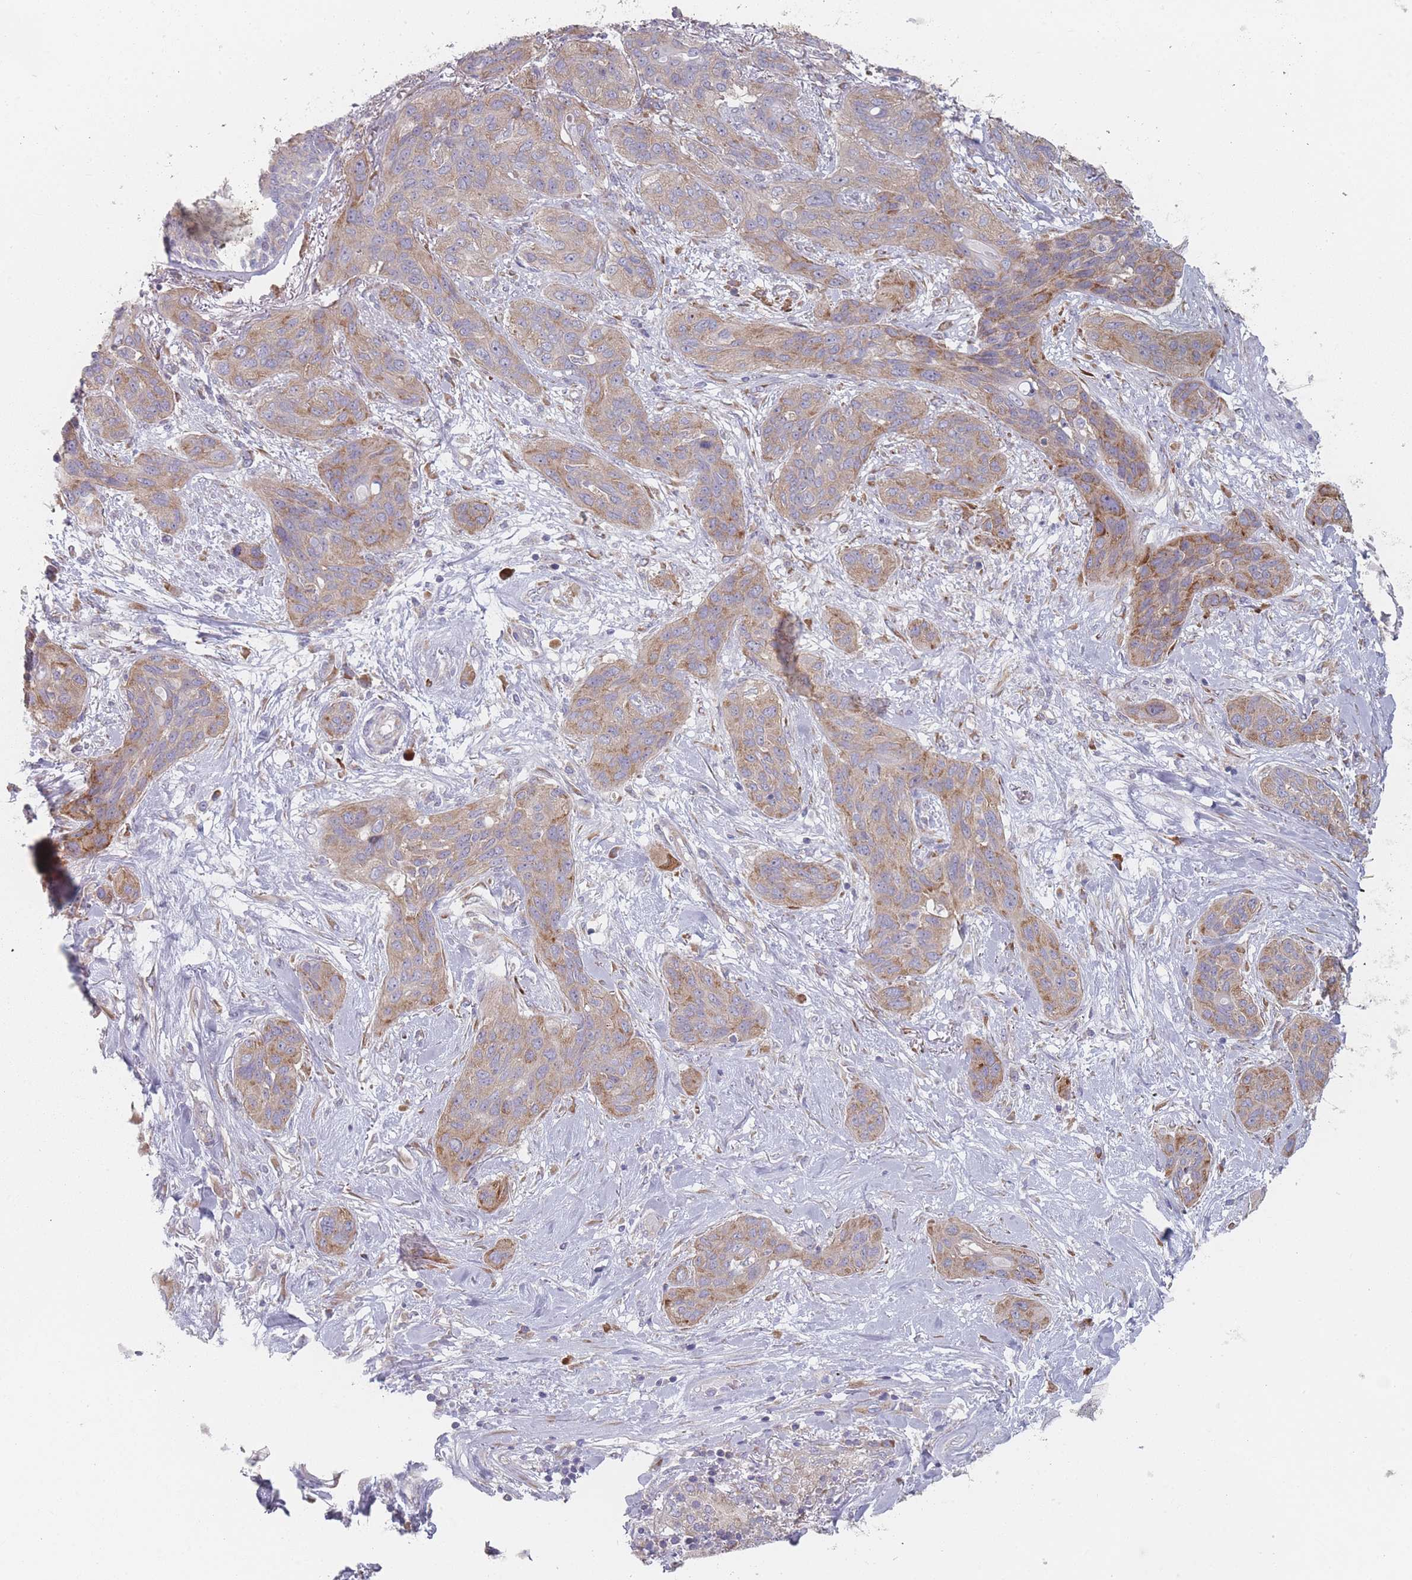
{"staining": {"intensity": "weak", "quantity": ">75%", "location": "cytoplasmic/membranous"}, "tissue": "lung cancer", "cell_type": "Tumor cells", "image_type": "cancer", "snomed": [{"axis": "morphology", "description": "Squamous cell carcinoma, NOS"}, {"axis": "topography", "description": "Lung"}], "caption": "IHC staining of lung cancer (squamous cell carcinoma), which shows low levels of weak cytoplasmic/membranous positivity in about >75% of tumor cells indicating weak cytoplasmic/membranous protein staining. The staining was performed using DAB (brown) for protein detection and nuclei were counterstained in hematoxylin (blue).", "gene": "CACNG5", "patient": {"sex": "female", "age": 70}}